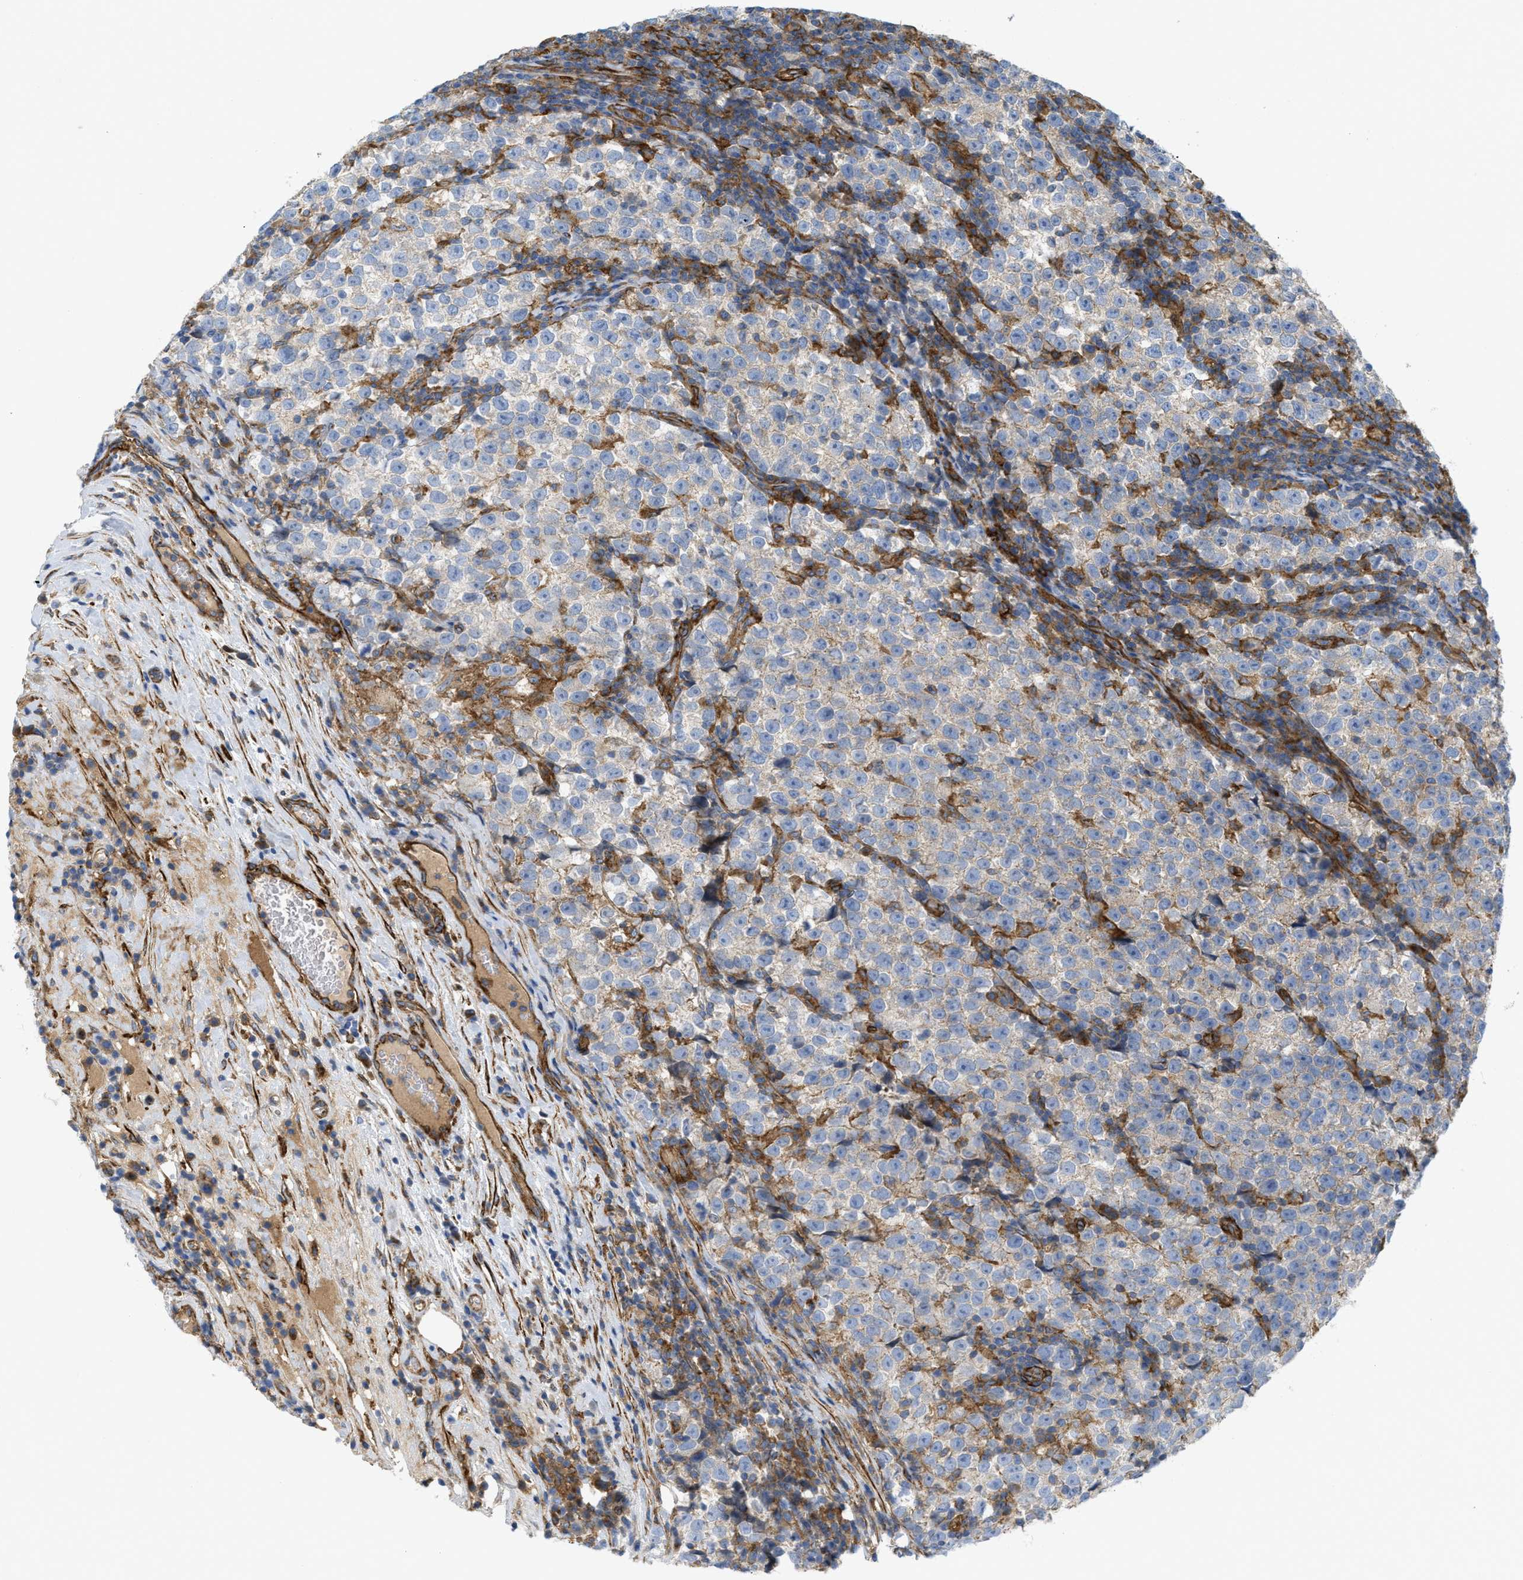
{"staining": {"intensity": "negative", "quantity": "none", "location": "none"}, "tissue": "testis cancer", "cell_type": "Tumor cells", "image_type": "cancer", "snomed": [{"axis": "morphology", "description": "Normal tissue, NOS"}, {"axis": "morphology", "description": "Seminoma, NOS"}, {"axis": "topography", "description": "Testis"}], "caption": "High power microscopy histopathology image of an immunohistochemistry image of testis cancer (seminoma), revealing no significant staining in tumor cells.", "gene": "PICALM", "patient": {"sex": "male", "age": 43}}